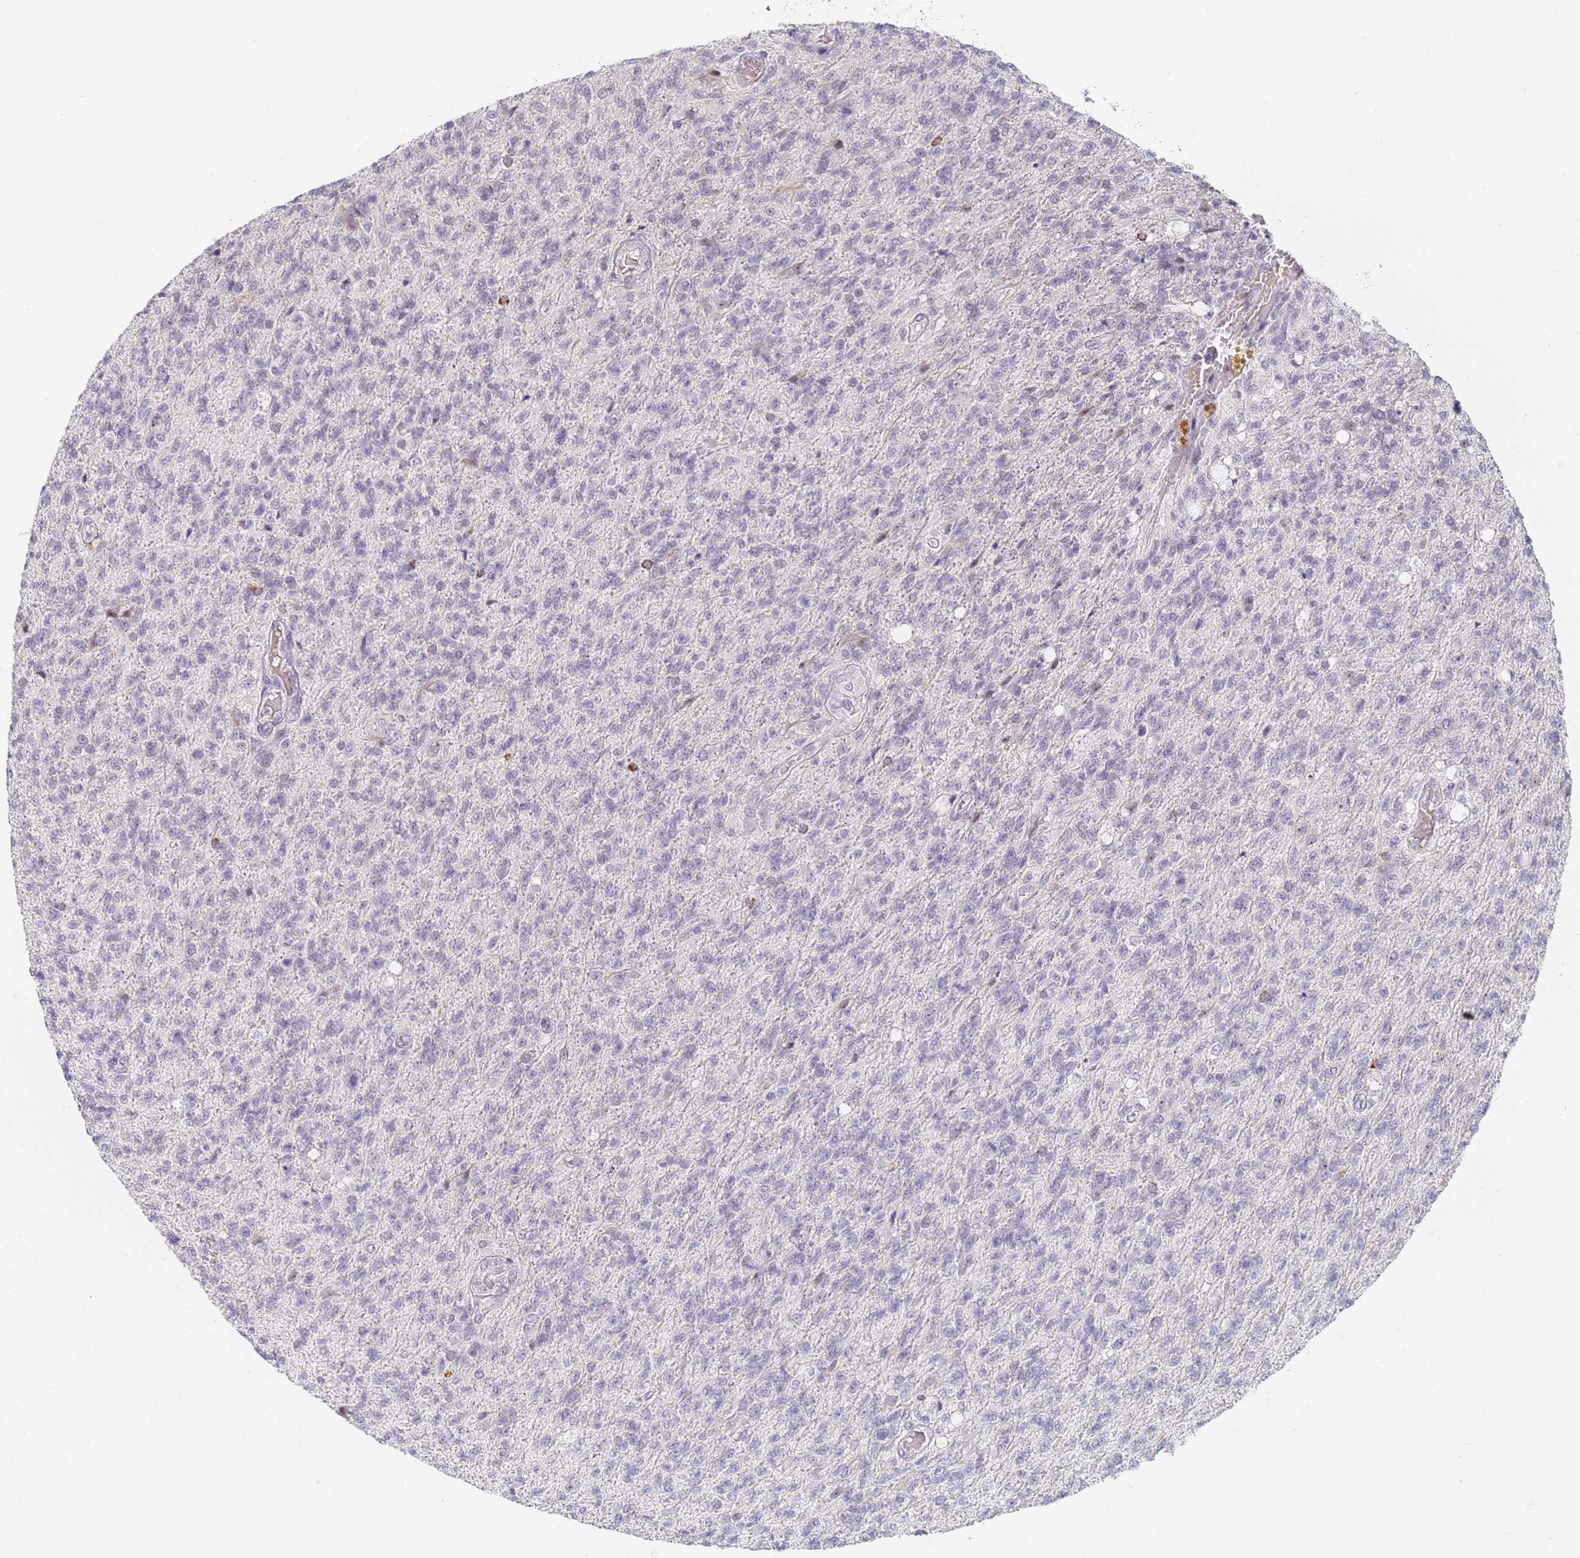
{"staining": {"intensity": "negative", "quantity": "none", "location": "none"}, "tissue": "glioma", "cell_type": "Tumor cells", "image_type": "cancer", "snomed": [{"axis": "morphology", "description": "Glioma, malignant, High grade"}, {"axis": "topography", "description": "Brain"}], "caption": "A high-resolution image shows IHC staining of malignant high-grade glioma, which shows no significant expression in tumor cells.", "gene": "SLC38A9", "patient": {"sex": "male", "age": 56}}